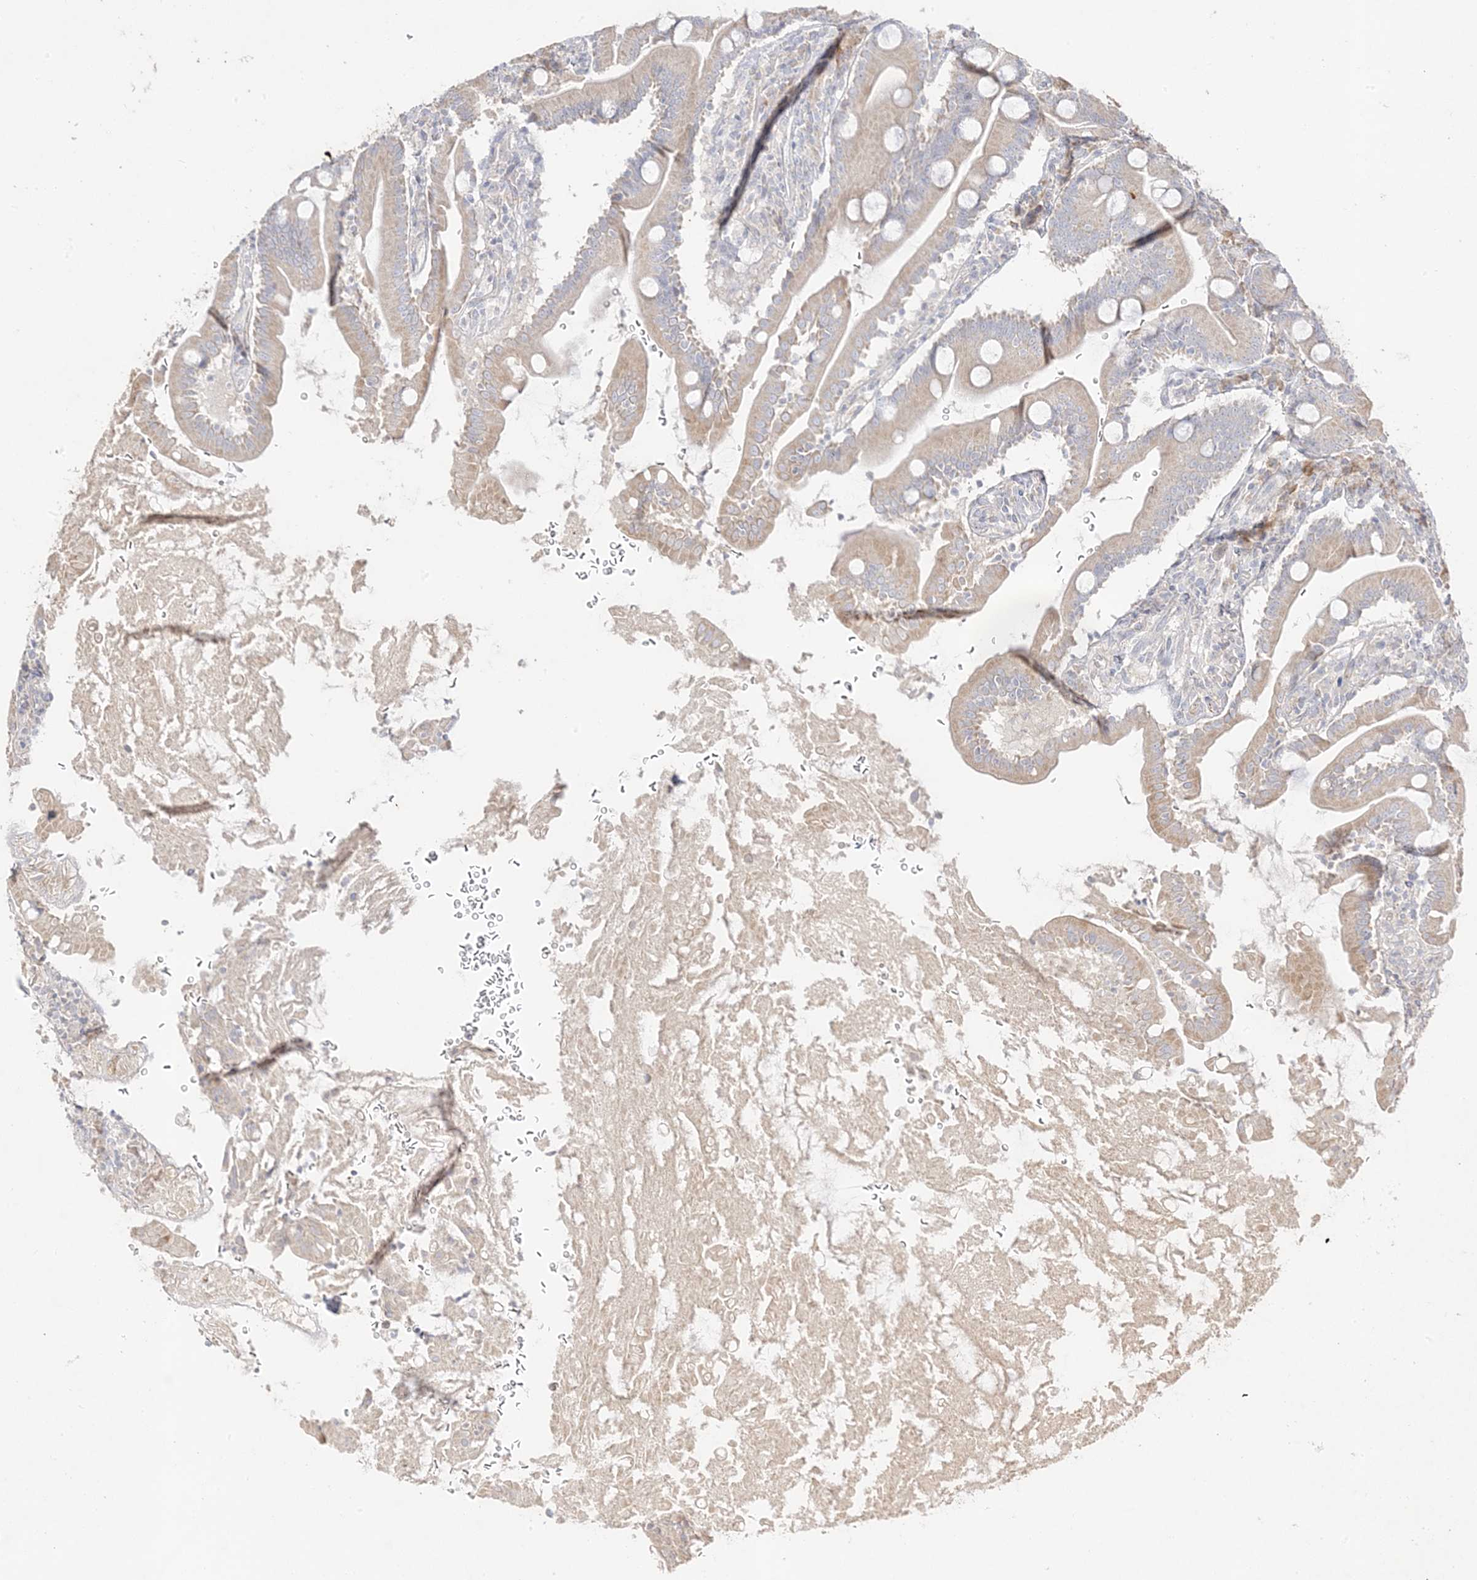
{"staining": {"intensity": "weak", "quantity": "25%-75%", "location": "cytoplasmic/membranous"}, "tissue": "duodenum", "cell_type": "Glandular cells", "image_type": "normal", "snomed": [{"axis": "morphology", "description": "Normal tissue, NOS"}, {"axis": "topography", "description": "Duodenum"}], "caption": "The micrograph demonstrates staining of benign duodenum, revealing weak cytoplasmic/membranous protein expression (brown color) within glandular cells. (brown staining indicates protein expression, while blue staining denotes nuclei).", "gene": "TRANK1", "patient": {"sex": "male", "age": 35}}